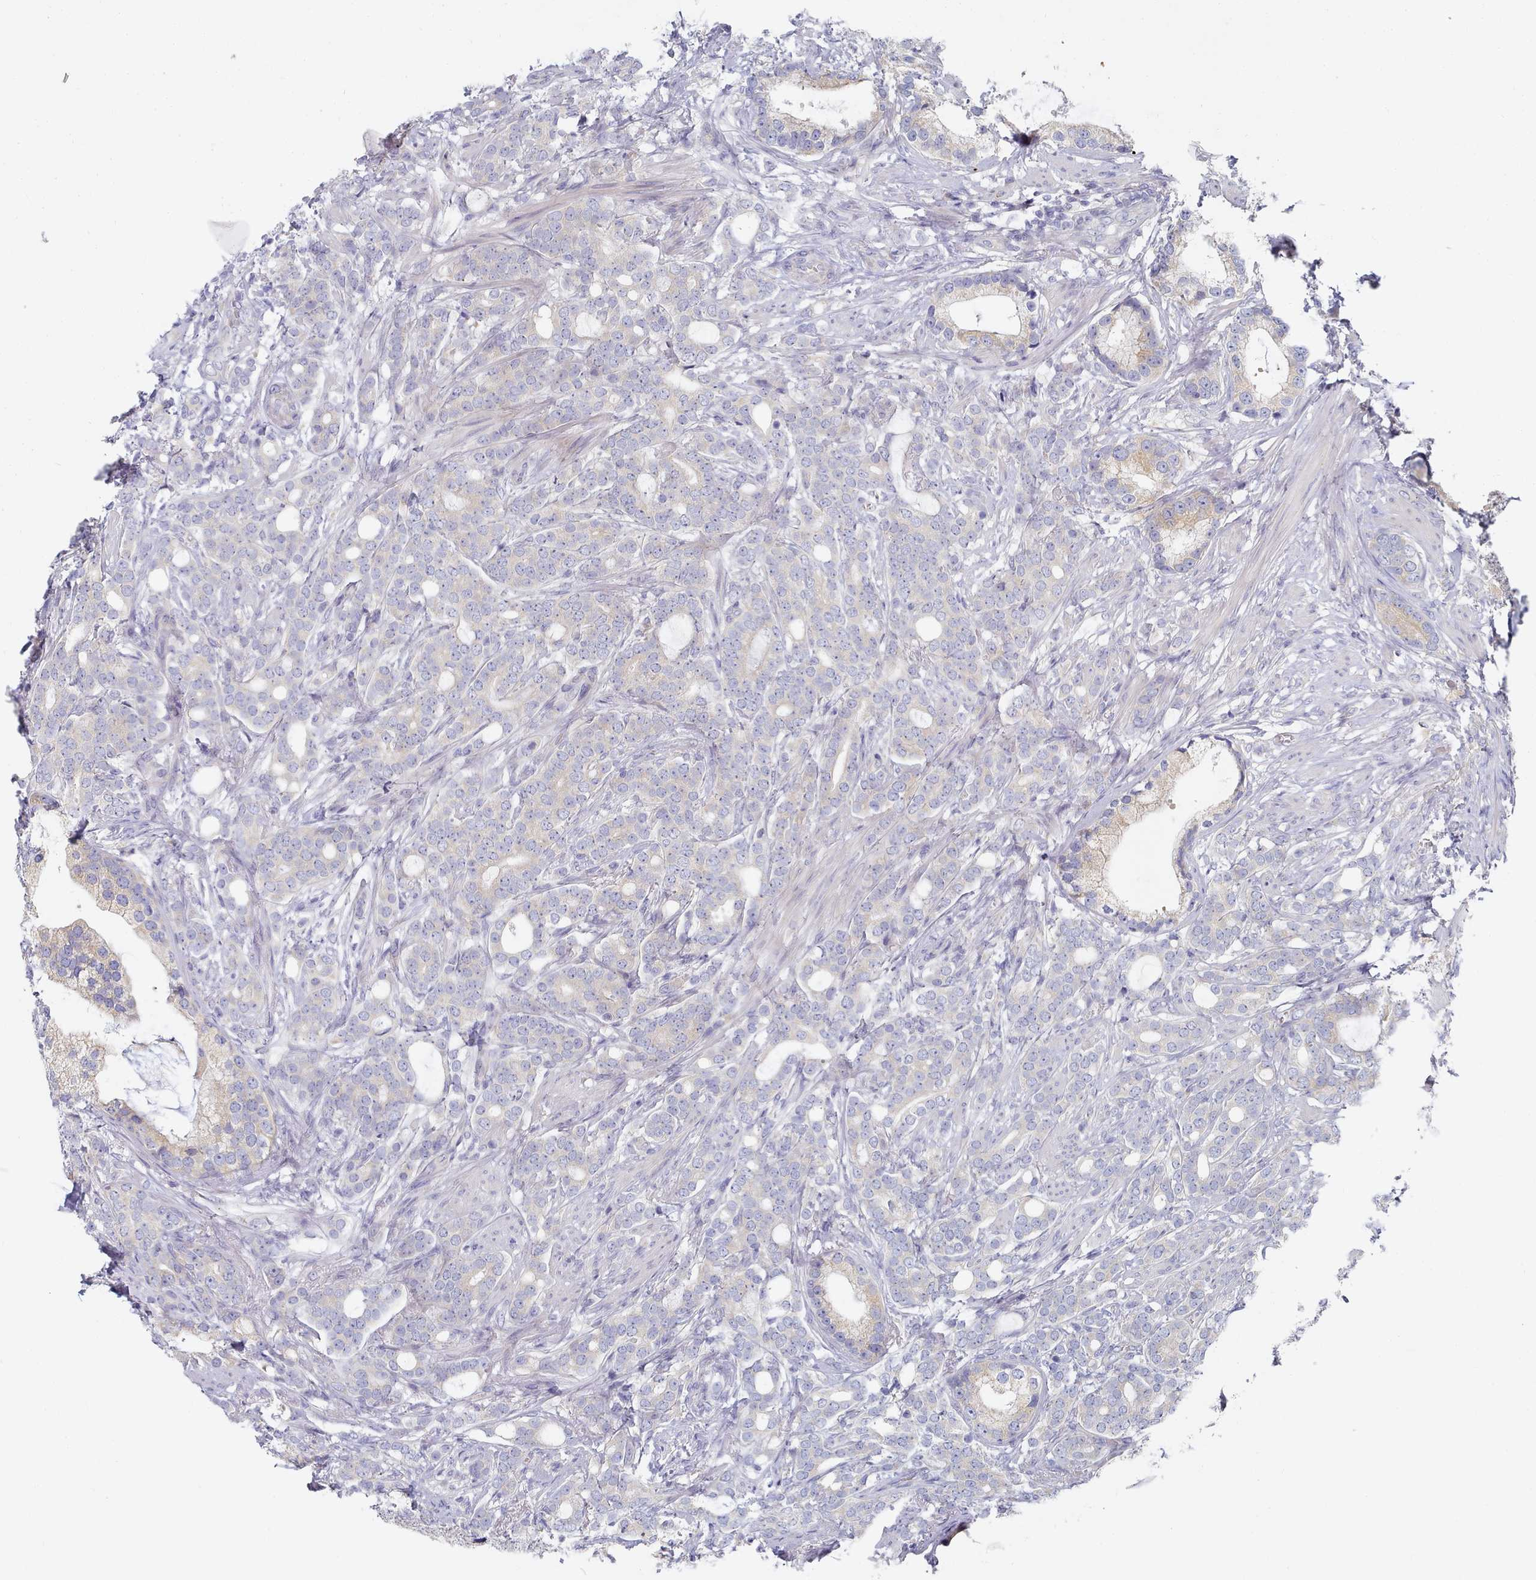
{"staining": {"intensity": "moderate", "quantity": "25%-75%", "location": "cytoplasmic/membranous"}, "tissue": "prostate cancer", "cell_type": "Tumor cells", "image_type": "cancer", "snomed": [{"axis": "morphology", "description": "Adenocarcinoma, Low grade"}, {"axis": "topography", "description": "Prostate"}], "caption": "Moderate cytoplasmic/membranous protein staining is seen in approximately 25%-75% of tumor cells in prostate cancer (low-grade adenocarcinoma).", "gene": "TYW1B", "patient": {"sex": "male", "age": 71}}